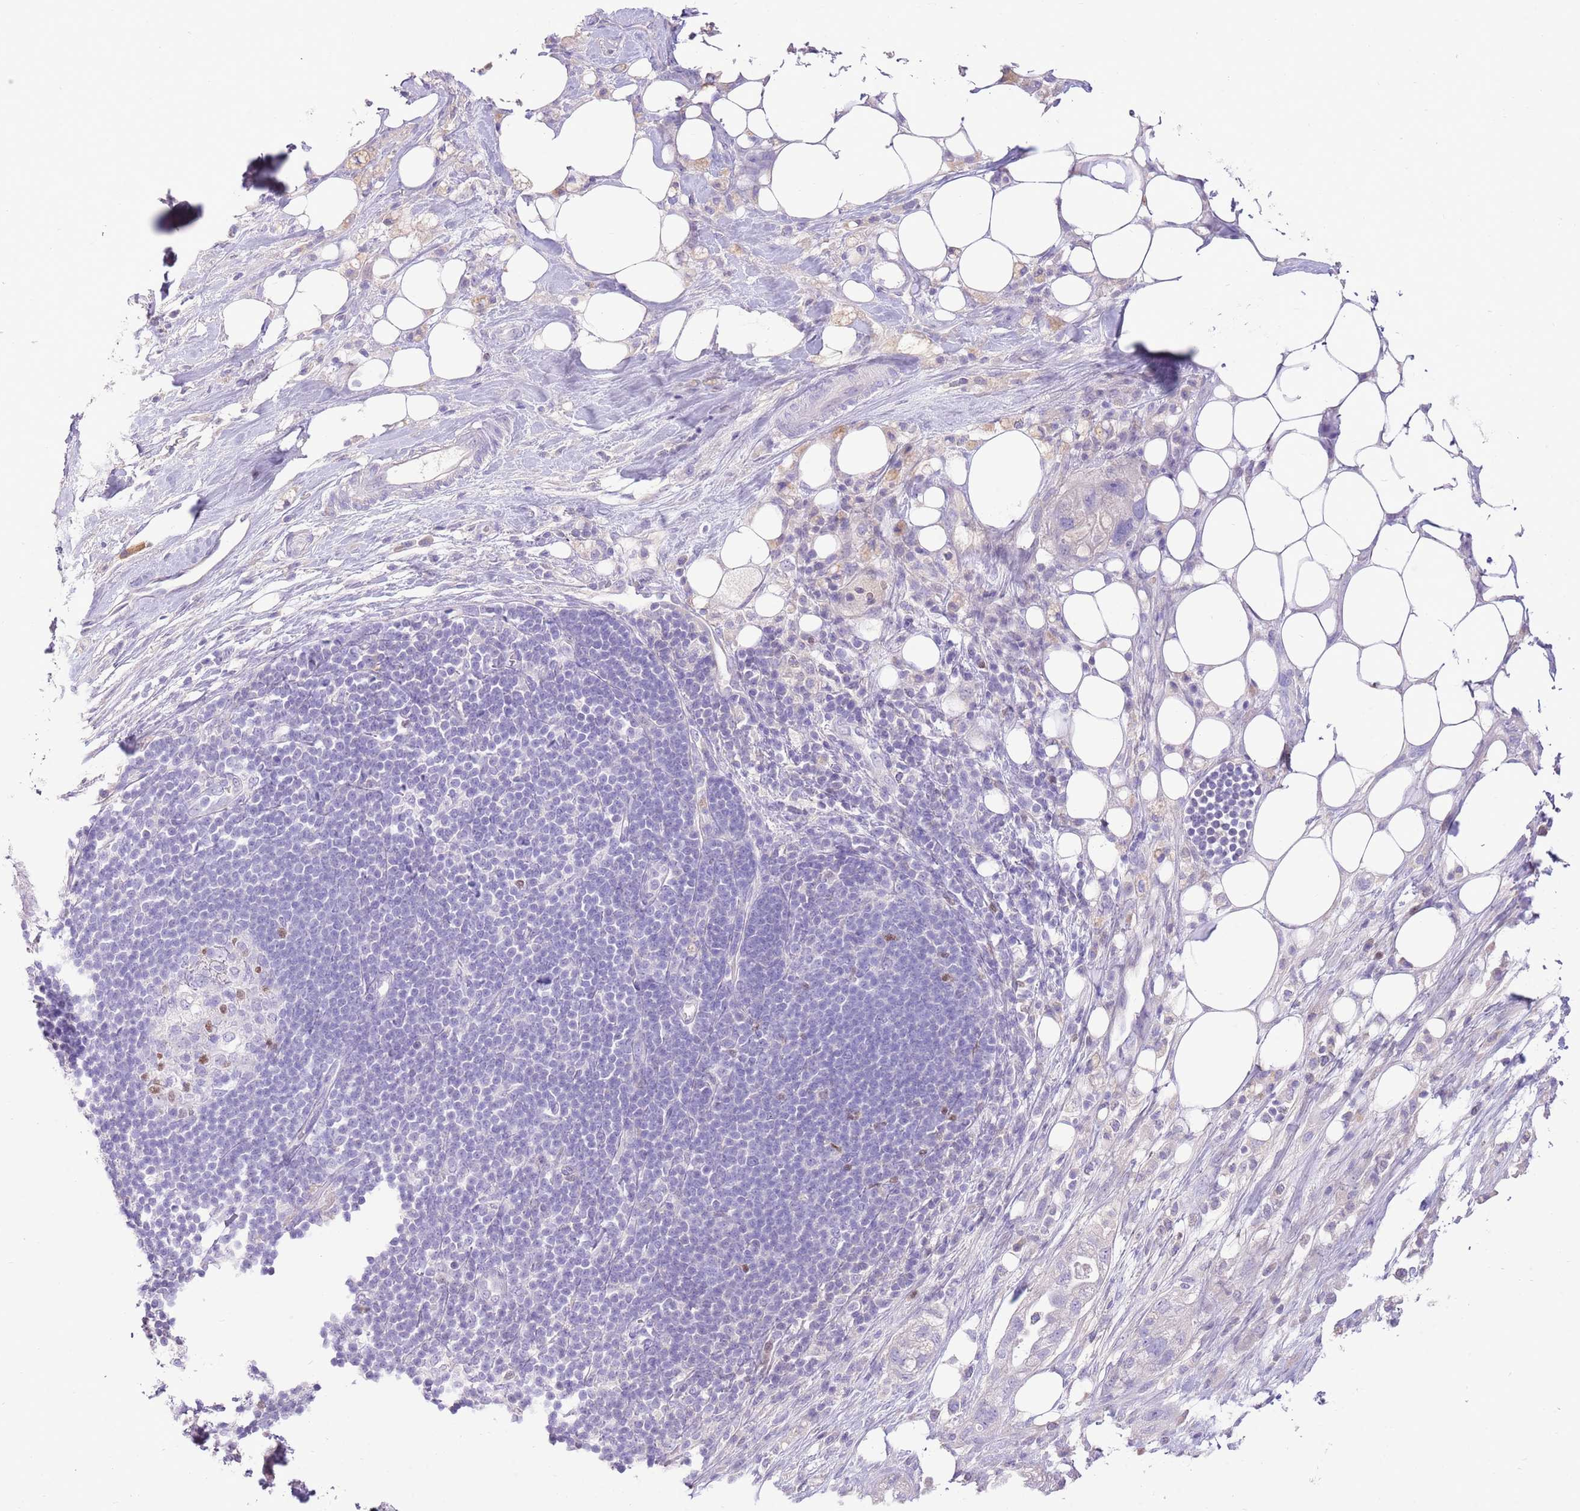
{"staining": {"intensity": "negative", "quantity": "none", "location": "none"}, "tissue": "pancreatic cancer", "cell_type": "Tumor cells", "image_type": "cancer", "snomed": [{"axis": "morphology", "description": "Adenocarcinoma, NOS"}, {"axis": "topography", "description": "Pancreas"}], "caption": "Protein analysis of adenocarcinoma (pancreatic) shows no significant expression in tumor cells. (IHC, brightfield microscopy, high magnification).", "gene": "TOX2", "patient": {"sex": "male", "age": 44}}